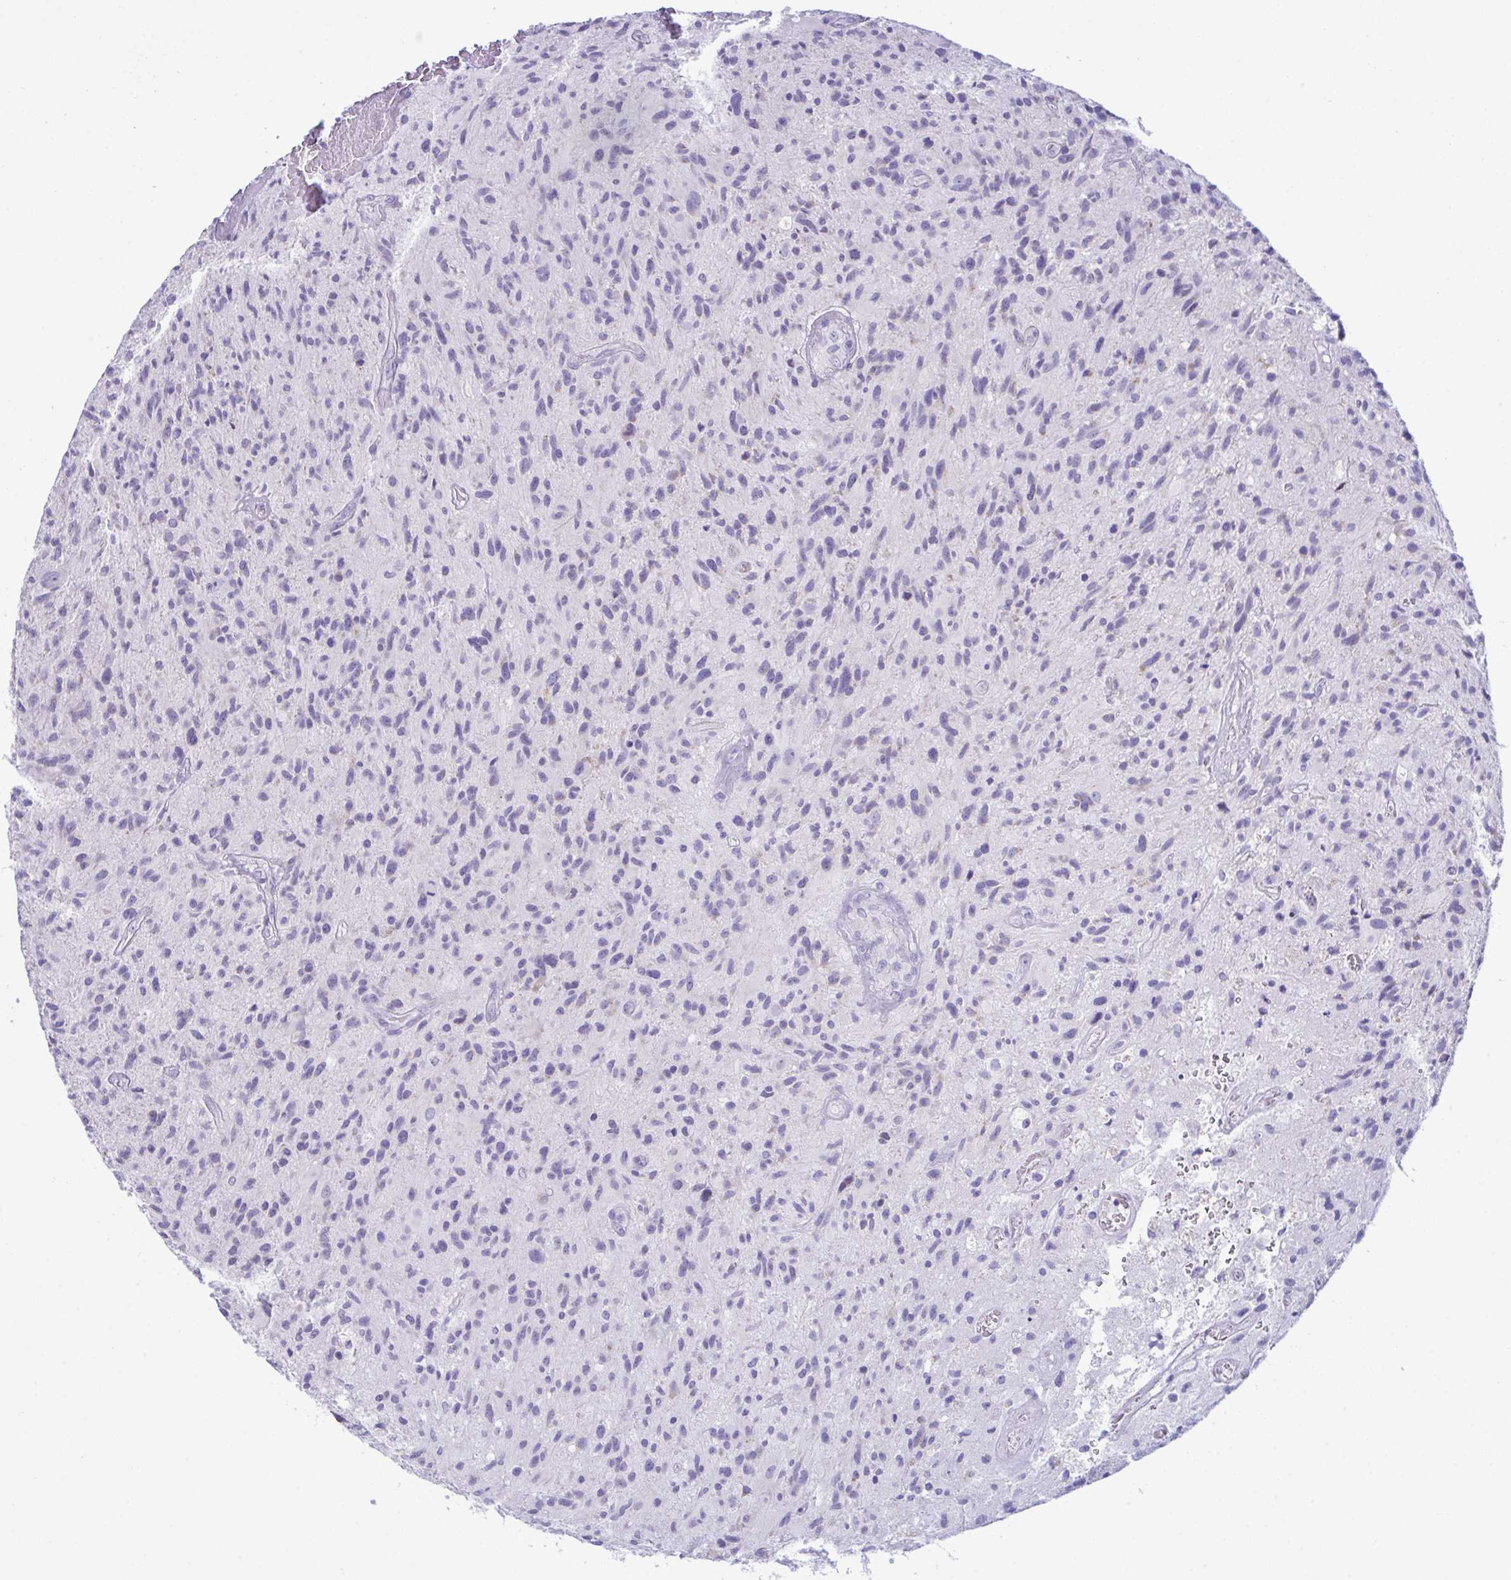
{"staining": {"intensity": "negative", "quantity": "none", "location": "none"}, "tissue": "glioma", "cell_type": "Tumor cells", "image_type": "cancer", "snomed": [{"axis": "morphology", "description": "Glioma, malignant, High grade"}, {"axis": "topography", "description": "Brain"}], "caption": "This is a histopathology image of immunohistochemistry staining of glioma, which shows no positivity in tumor cells.", "gene": "BBS1", "patient": {"sex": "female", "age": 70}}